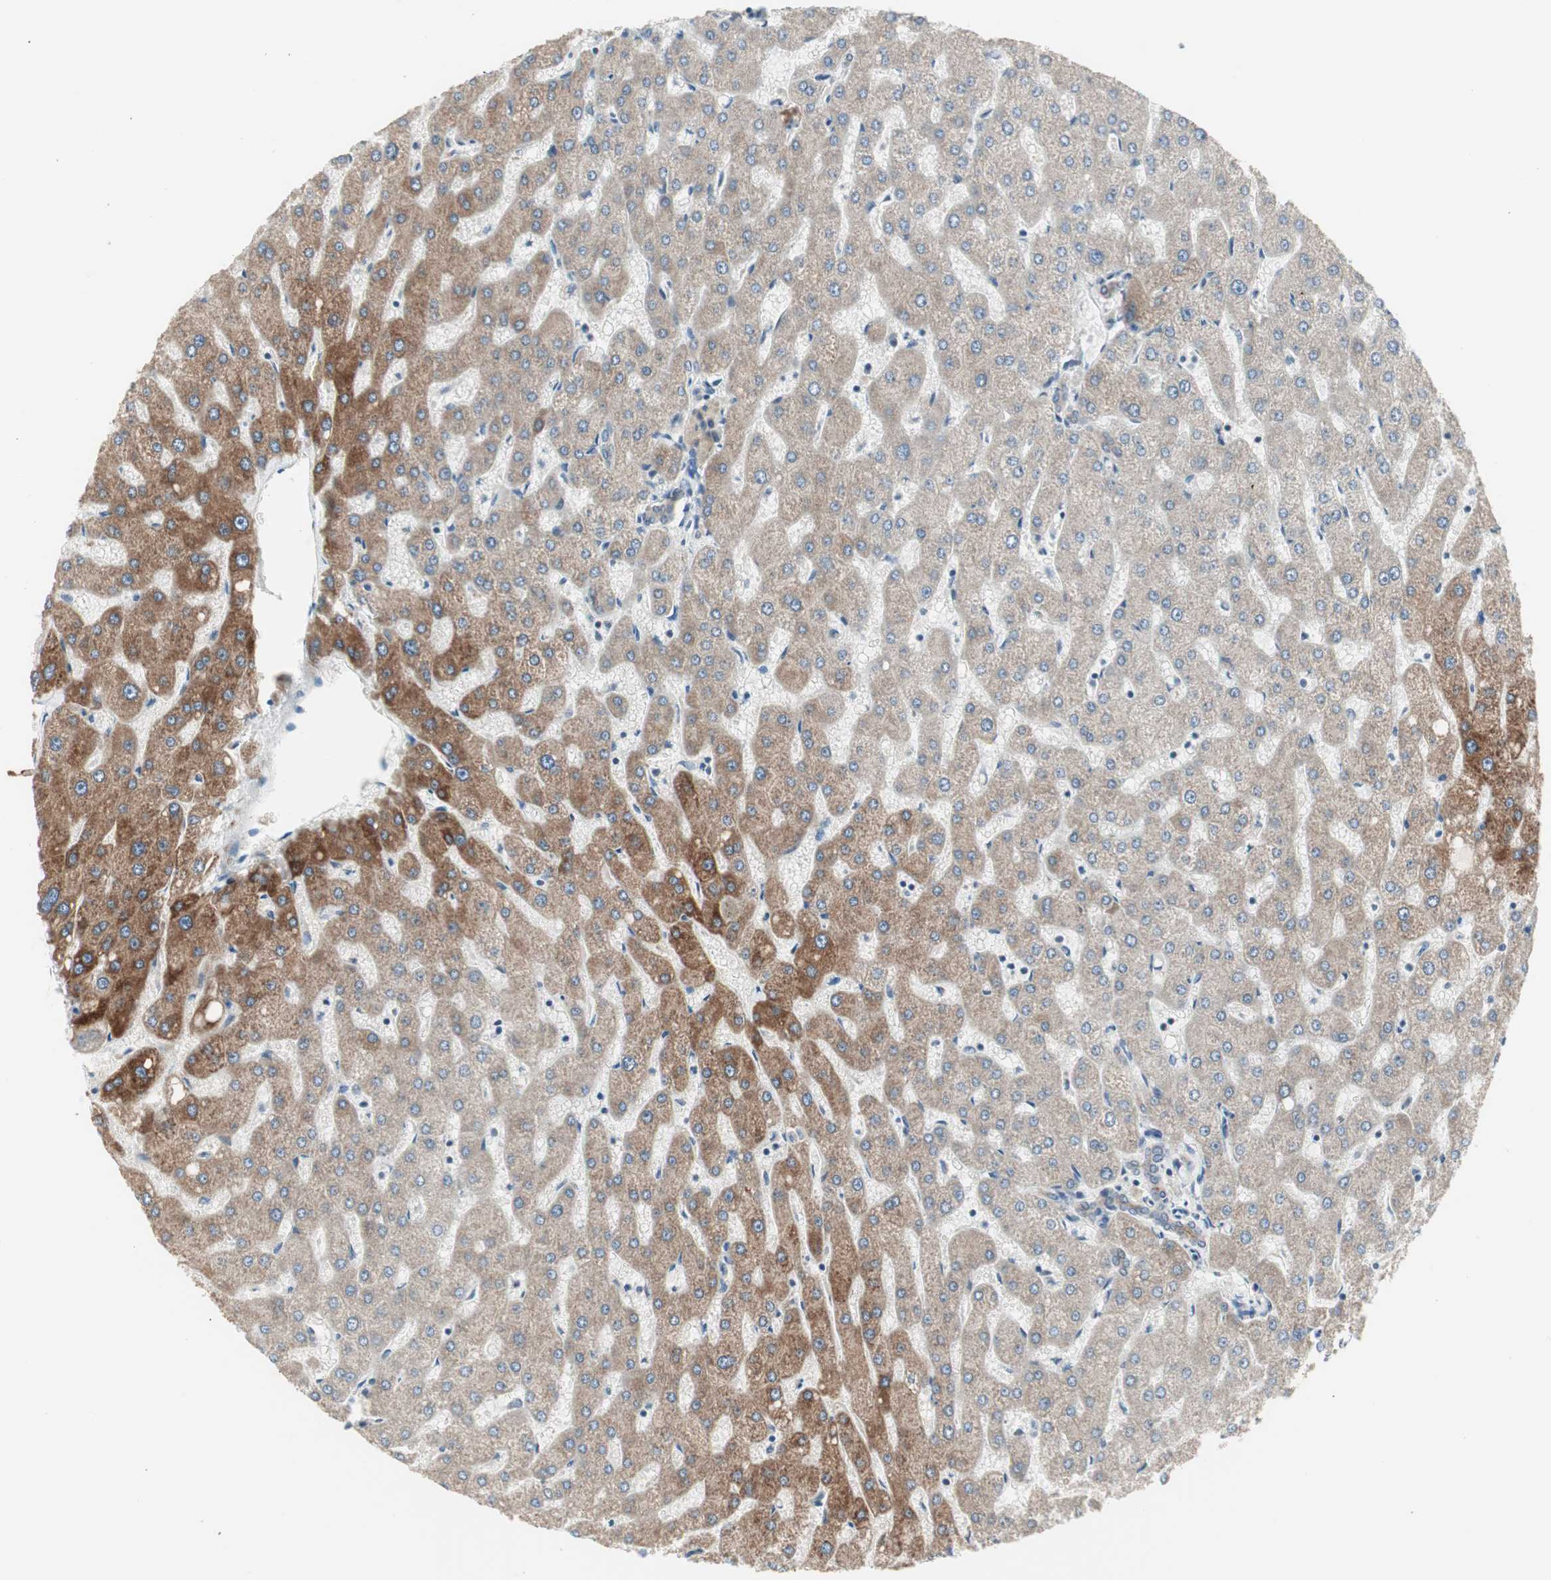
{"staining": {"intensity": "moderate", "quantity": ">75%", "location": "cytoplasmic/membranous"}, "tissue": "liver", "cell_type": "Cholangiocytes", "image_type": "normal", "snomed": [{"axis": "morphology", "description": "Normal tissue, NOS"}, {"axis": "topography", "description": "Liver"}], "caption": "Immunohistochemistry (IHC) histopathology image of benign human liver stained for a protein (brown), which demonstrates medium levels of moderate cytoplasmic/membranous staining in about >75% of cholangiocytes.", "gene": "PDZK1", "patient": {"sex": "male", "age": 67}}